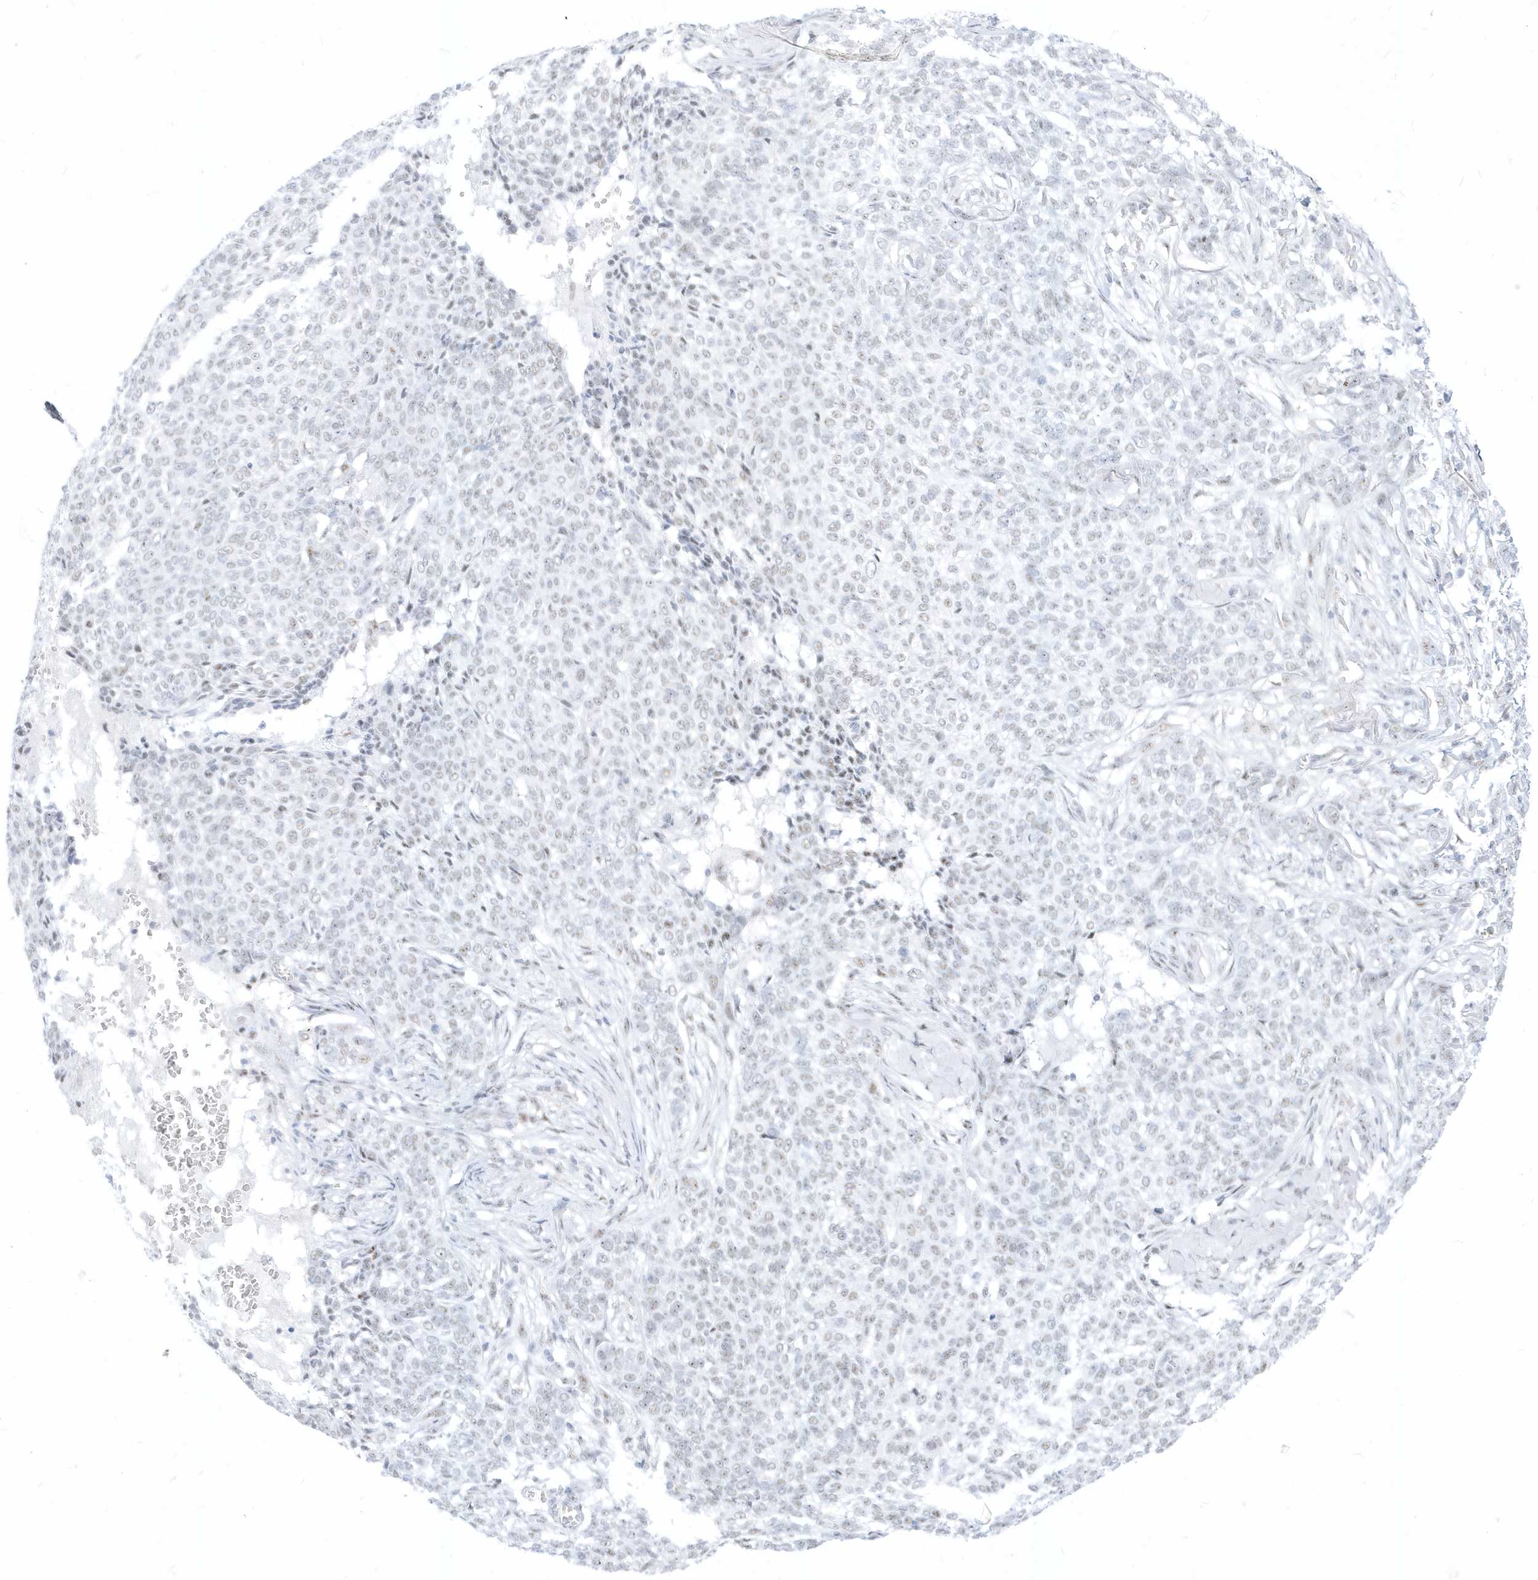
{"staining": {"intensity": "negative", "quantity": "none", "location": "none"}, "tissue": "skin cancer", "cell_type": "Tumor cells", "image_type": "cancer", "snomed": [{"axis": "morphology", "description": "Basal cell carcinoma"}, {"axis": "topography", "description": "Skin"}], "caption": "Immunohistochemistry (IHC) histopathology image of human skin cancer (basal cell carcinoma) stained for a protein (brown), which demonstrates no positivity in tumor cells.", "gene": "PLEKHN1", "patient": {"sex": "male", "age": 85}}